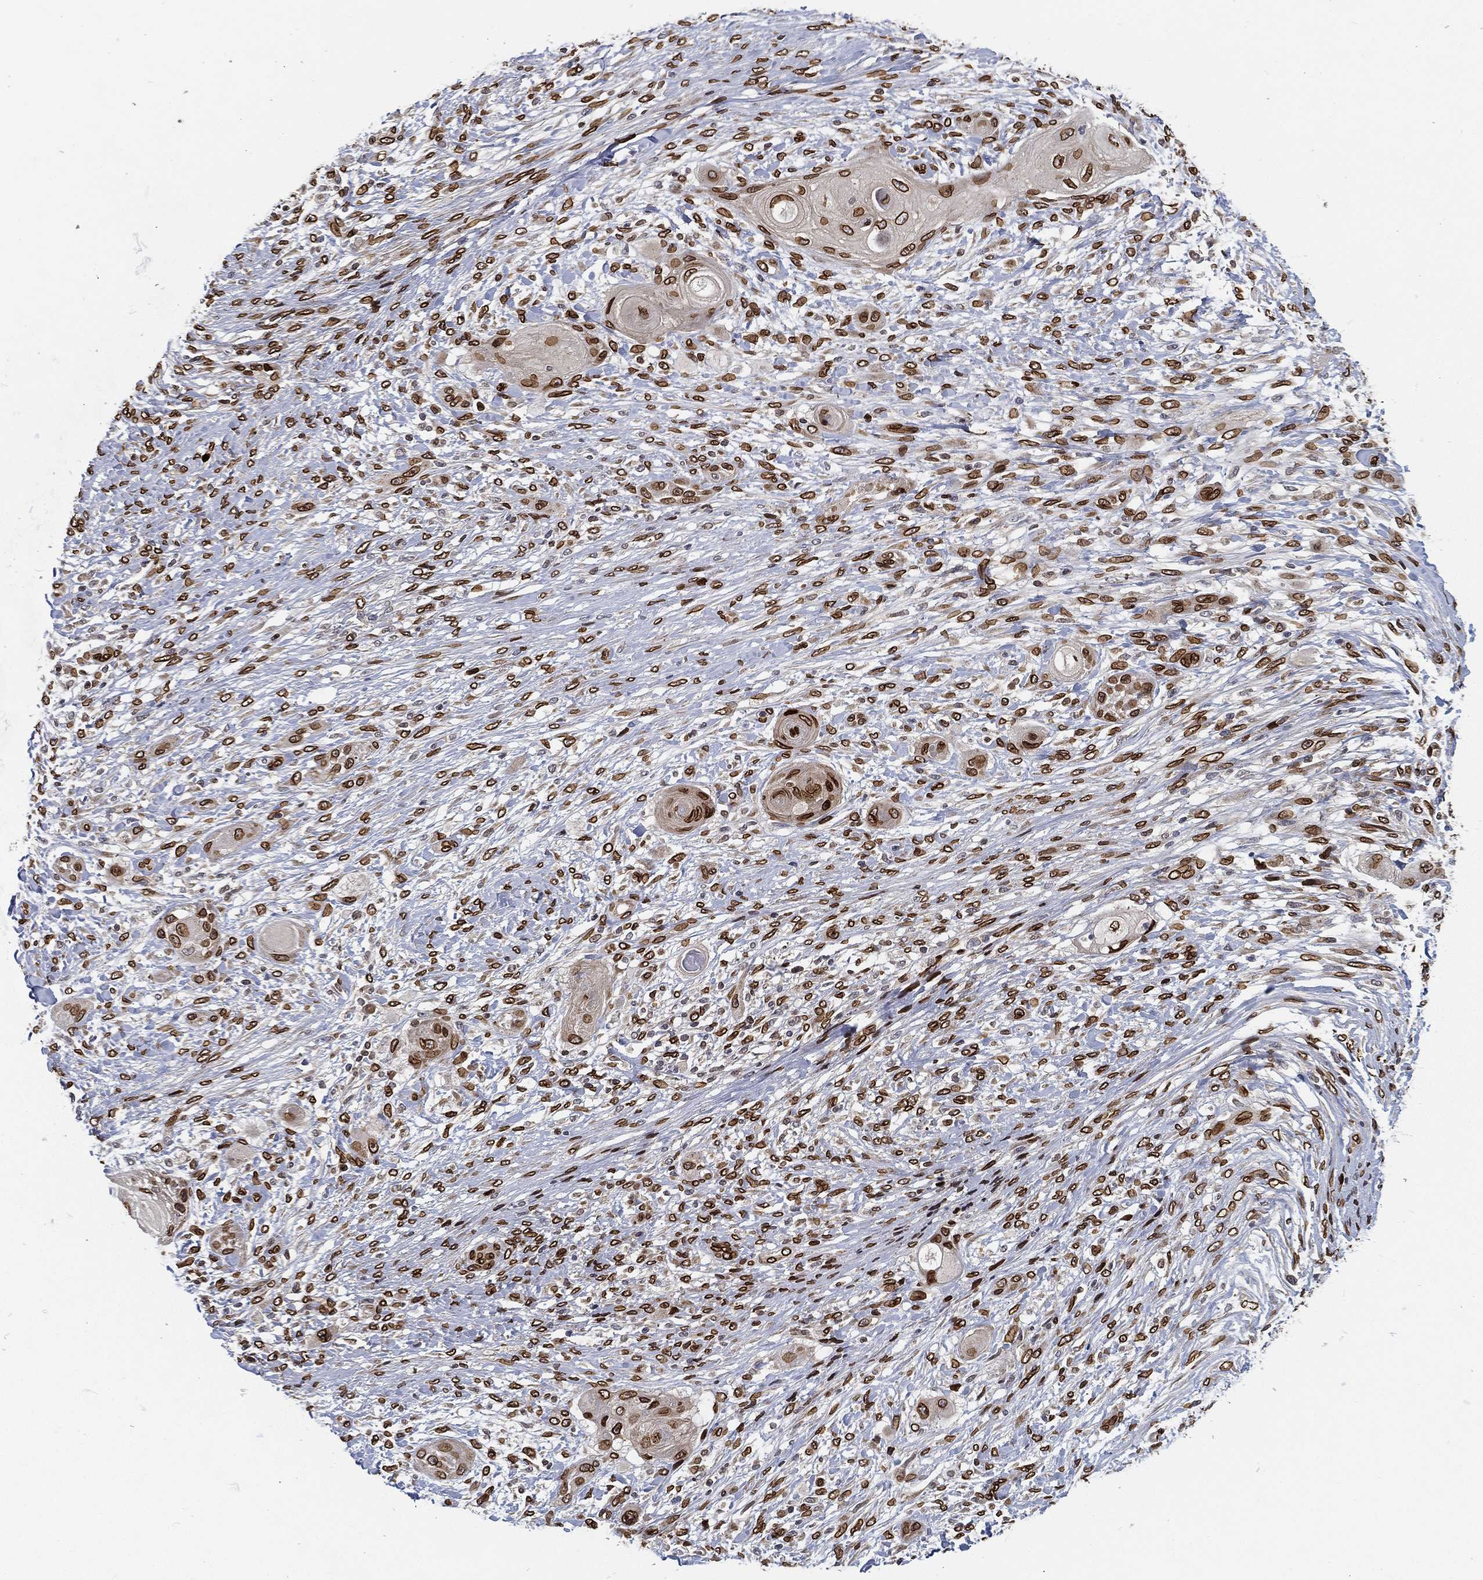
{"staining": {"intensity": "strong", "quantity": ">75%", "location": "cytoplasmic/membranous,nuclear"}, "tissue": "skin cancer", "cell_type": "Tumor cells", "image_type": "cancer", "snomed": [{"axis": "morphology", "description": "Squamous cell carcinoma, NOS"}, {"axis": "topography", "description": "Skin"}], "caption": "Protein staining by IHC demonstrates strong cytoplasmic/membranous and nuclear expression in about >75% of tumor cells in squamous cell carcinoma (skin). The staining is performed using DAB brown chromogen to label protein expression. The nuclei are counter-stained blue using hematoxylin.", "gene": "PALB2", "patient": {"sex": "male", "age": 62}}